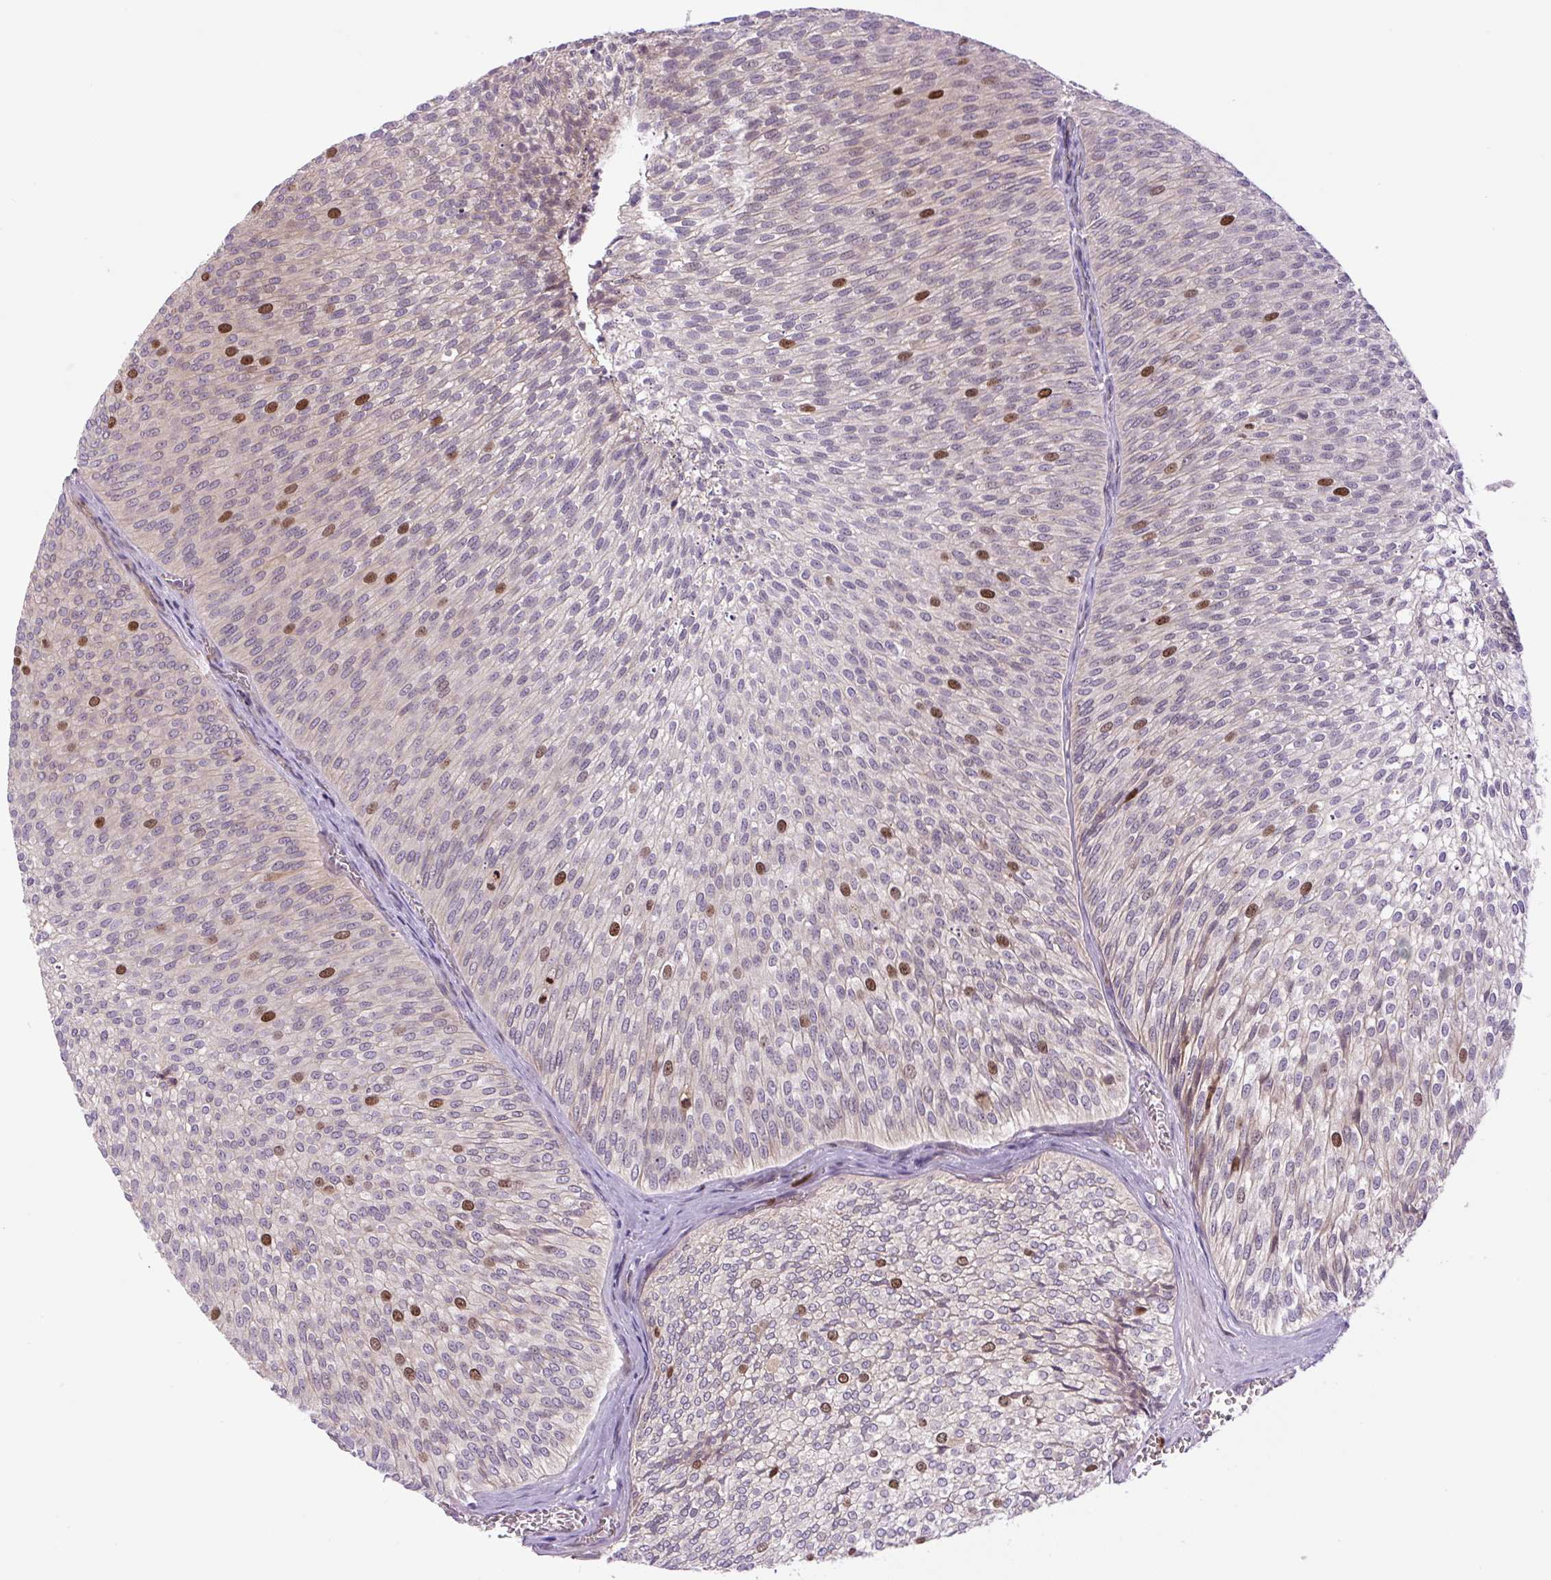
{"staining": {"intensity": "strong", "quantity": "<25%", "location": "cytoplasmic/membranous,nuclear"}, "tissue": "urothelial cancer", "cell_type": "Tumor cells", "image_type": "cancer", "snomed": [{"axis": "morphology", "description": "Urothelial carcinoma, Low grade"}, {"axis": "topography", "description": "Urinary bladder"}], "caption": "Immunohistochemistry (DAB (3,3'-diaminobenzidine)) staining of urothelial cancer demonstrates strong cytoplasmic/membranous and nuclear protein staining in approximately <25% of tumor cells.", "gene": "KIFC1", "patient": {"sex": "male", "age": 91}}